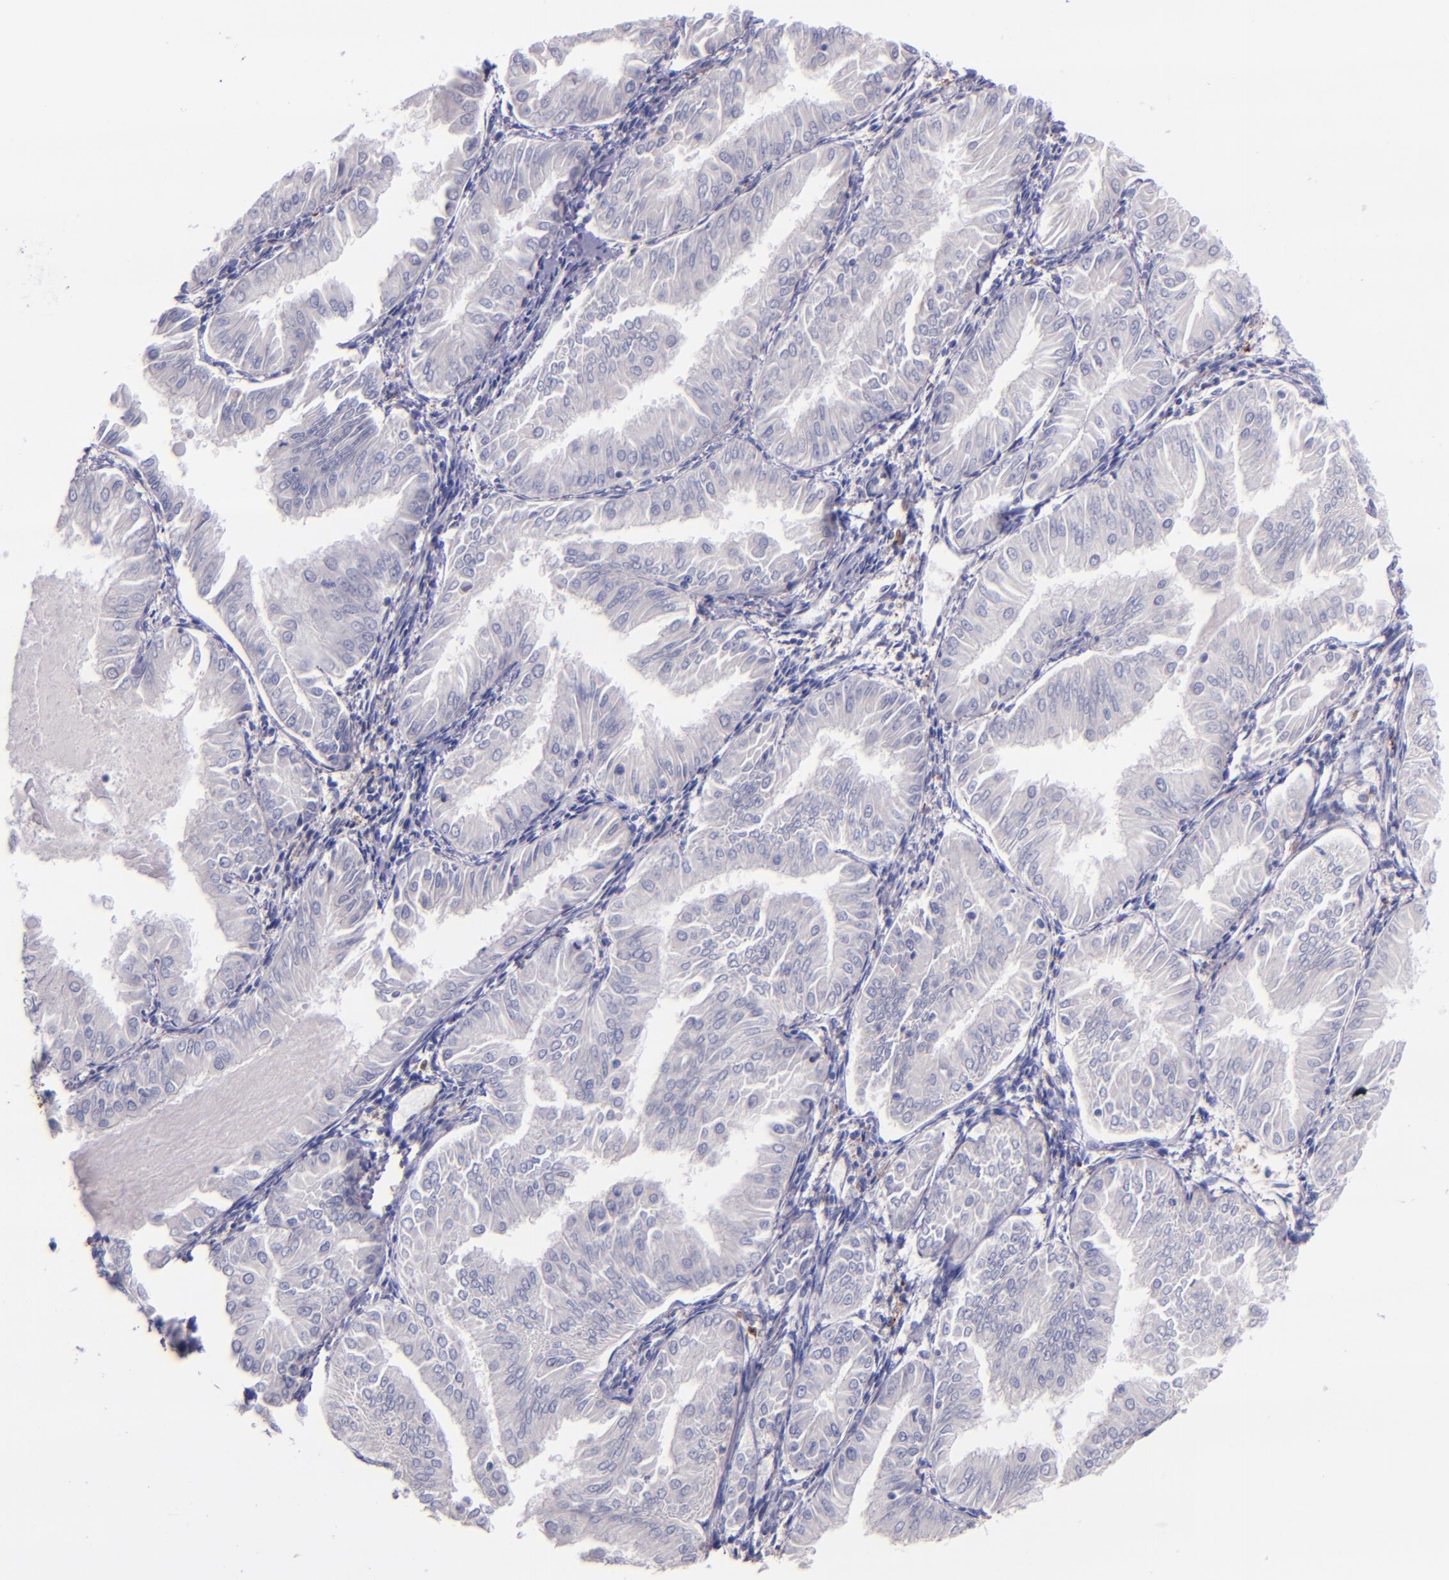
{"staining": {"intensity": "negative", "quantity": "none", "location": "none"}, "tissue": "endometrial cancer", "cell_type": "Tumor cells", "image_type": "cancer", "snomed": [{"axis": "morphology", "description": "Adenocarcinoma, NOS"}, {"axis": "topography", "description": "Endometrium"}], "caption": "This is a micrograph of IHC staining of endometrial cancer, which shows no positivity in tumor cells. (DAB (3,3'-diaminobenzidine) IHC, high magnification).", "gene": "F13A1", "patient": {"sex": "female", "age": 53}}